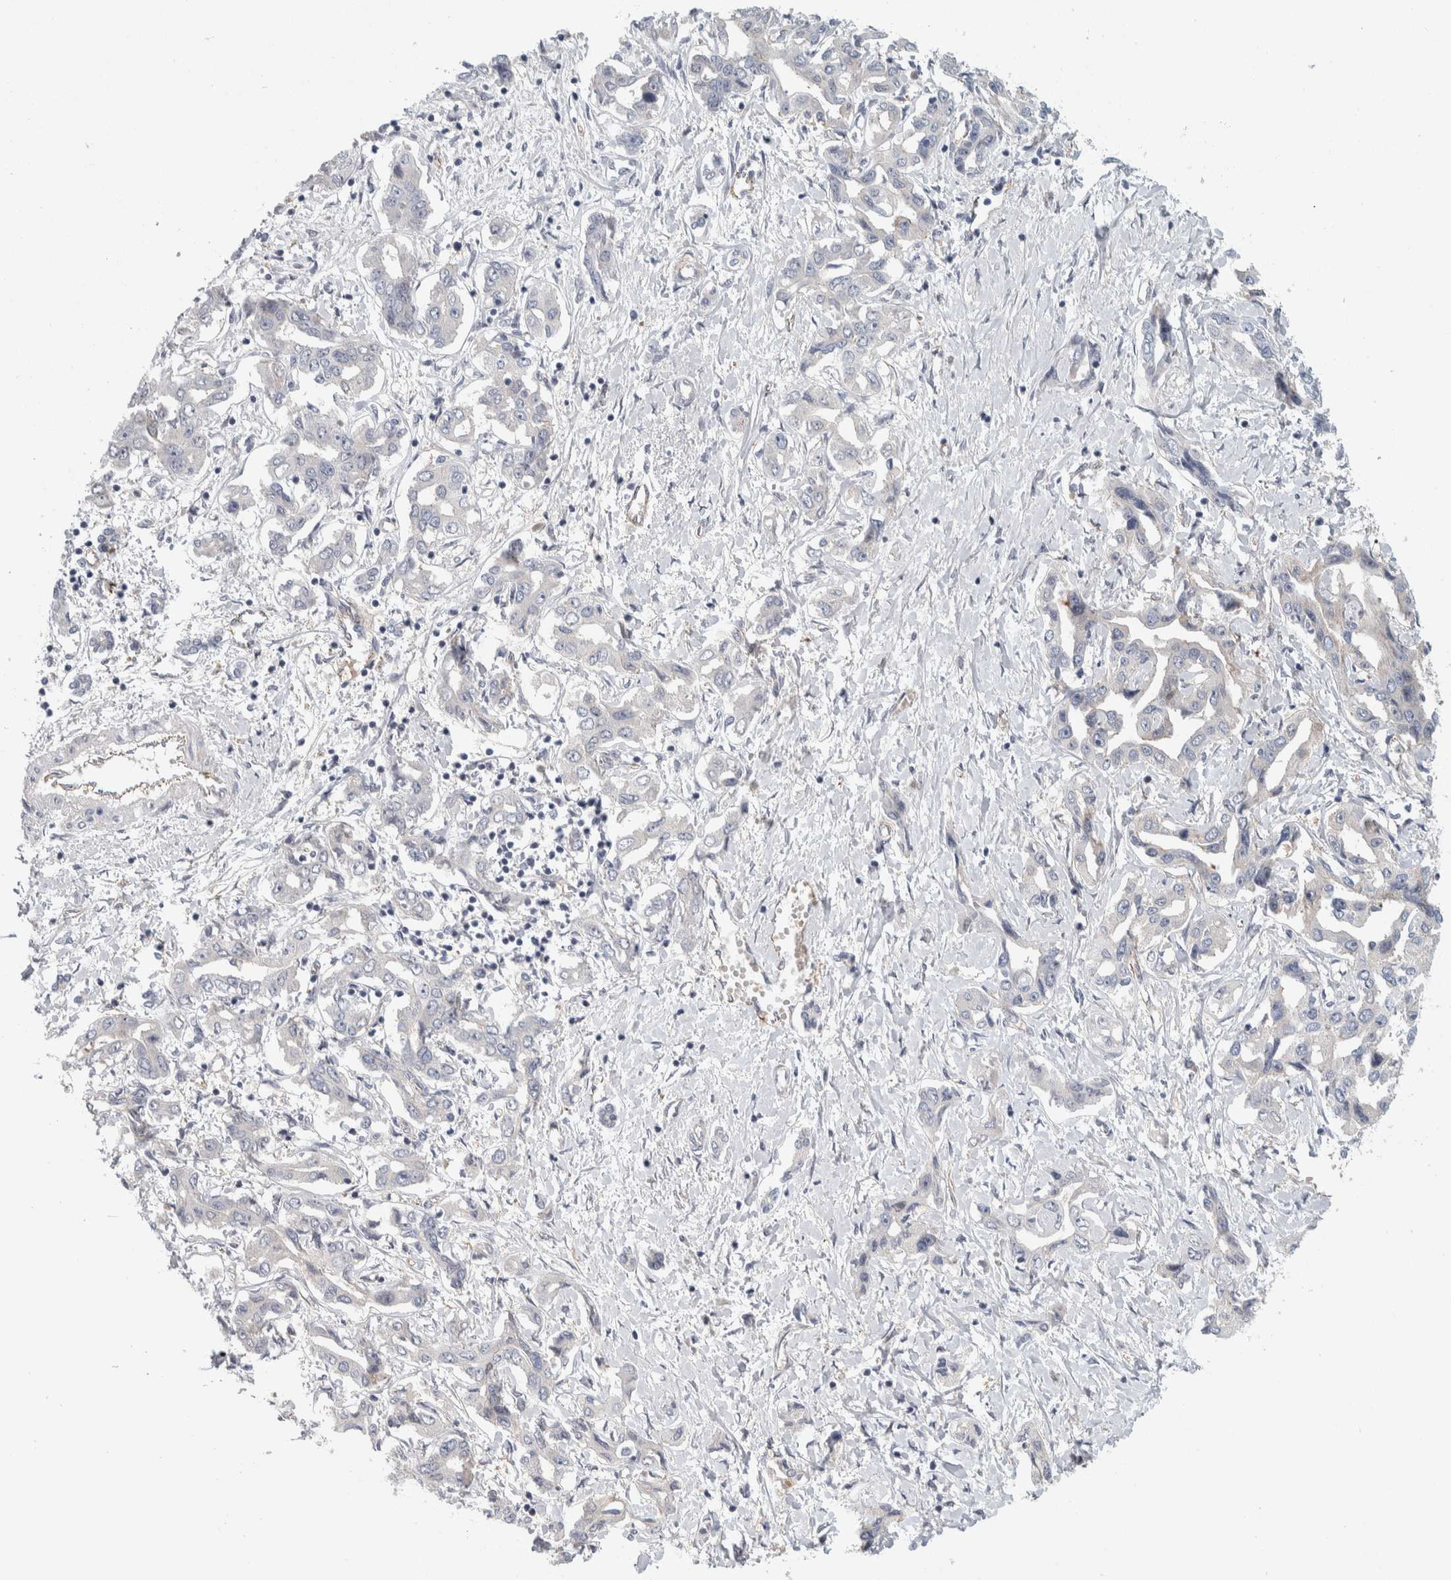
{"staining": {"intensity": "negative", "quantity": "none", "location": "none"}, "tissue": "liver cancer", "cell_type": "Tumor cells", "image_type": "cancer", "snomed": [{"axis": "morphology", "description": "Cholangiocarcinoma"}, {"axis": "topography", "description": "Liver"}], "caption": "Human cholangiocarcinoma (liver) stained for a protein using IHC demonstrates no staining in tumor cells.", "gene": "ZNF862", "patient": {"sex": "male", "age": 59}}